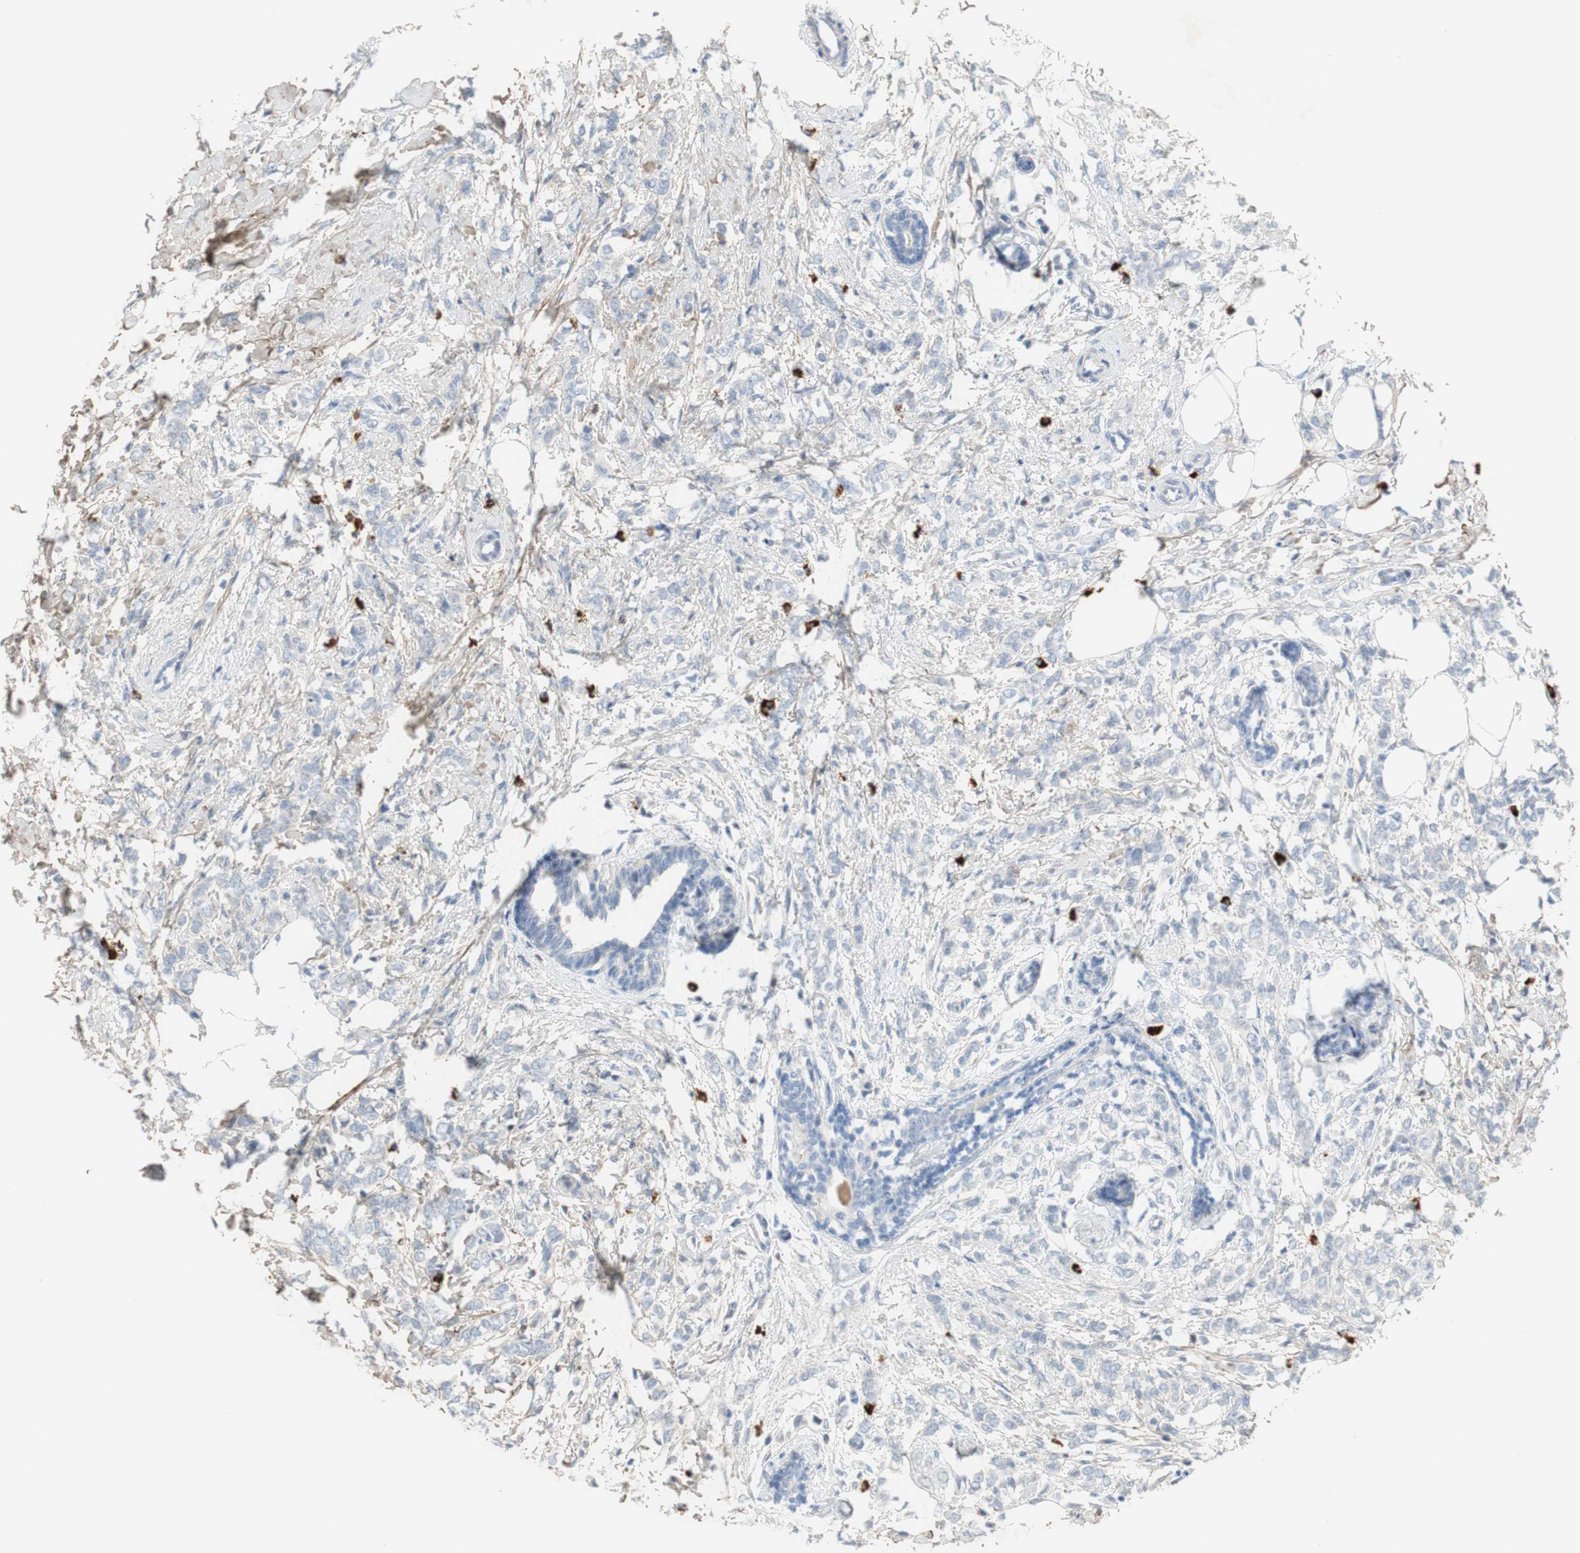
{"staining": {"intensity": "negative", "quantity": "none", "location": "none"}, "tissue": "breast cancer", "cell_type": "Tumor cells", "image_type": "cancer", "snomed": [{"axis": "morphology", "description": "Lobular carcinoma, in situ"}, {"axis": "morphology", "description": "Lobular carcinoma"}, {"axis": "topography", "description": "Breast"}], "caption": "Tumor cells show no significant protein expression in breast cancer (lobular carcinoma). (DAB immunohistochemistry, high magnification).", "gene": "COL12A1", "patient": {"sex": "female", "age": 41}}